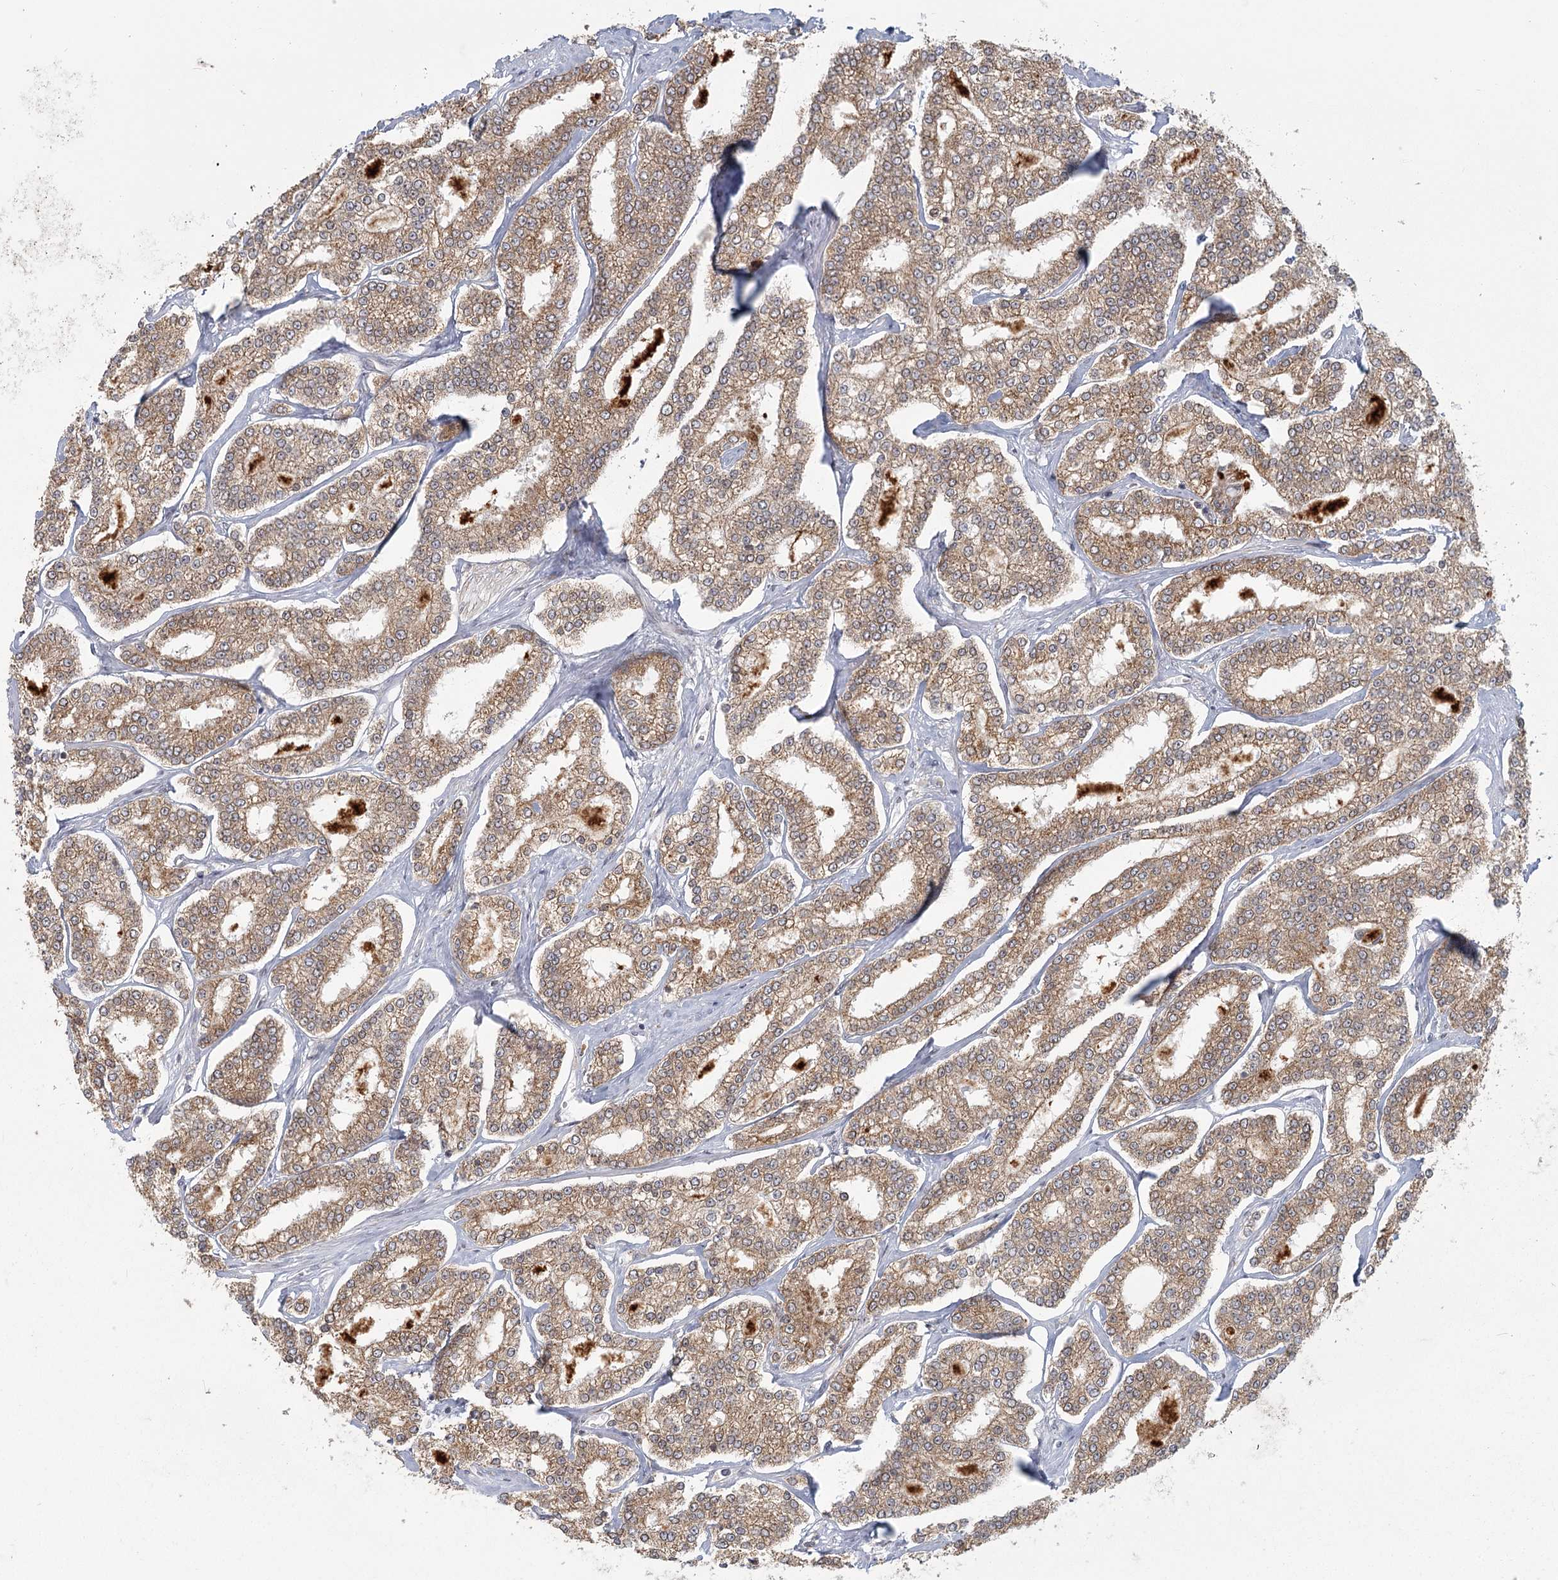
{"staining": {"intensity": "moderate", "quantity": ">75%", "location": "cytoplasmic/membranous"}, "tissue": "prostate cancer", "cell_type": "Tumor cells", "image_type": "cancer", "snomed": [{"axis": "morphology", "description": "Normal tissue, NOS"}, {"axis": "morphology", "description": "Adenocarcinoma, High grade"}, {"axis": "topography", "description": "Prostate"}], "caption": "This image demonstrates IHC staining of high-grade adenocarcinoma (prostate), with medium moderate cytoplasmic/membranous expression in about >75% of tumor cells.", "gene": "LACTB", "patient": {"sex": "male", "age": 83}}